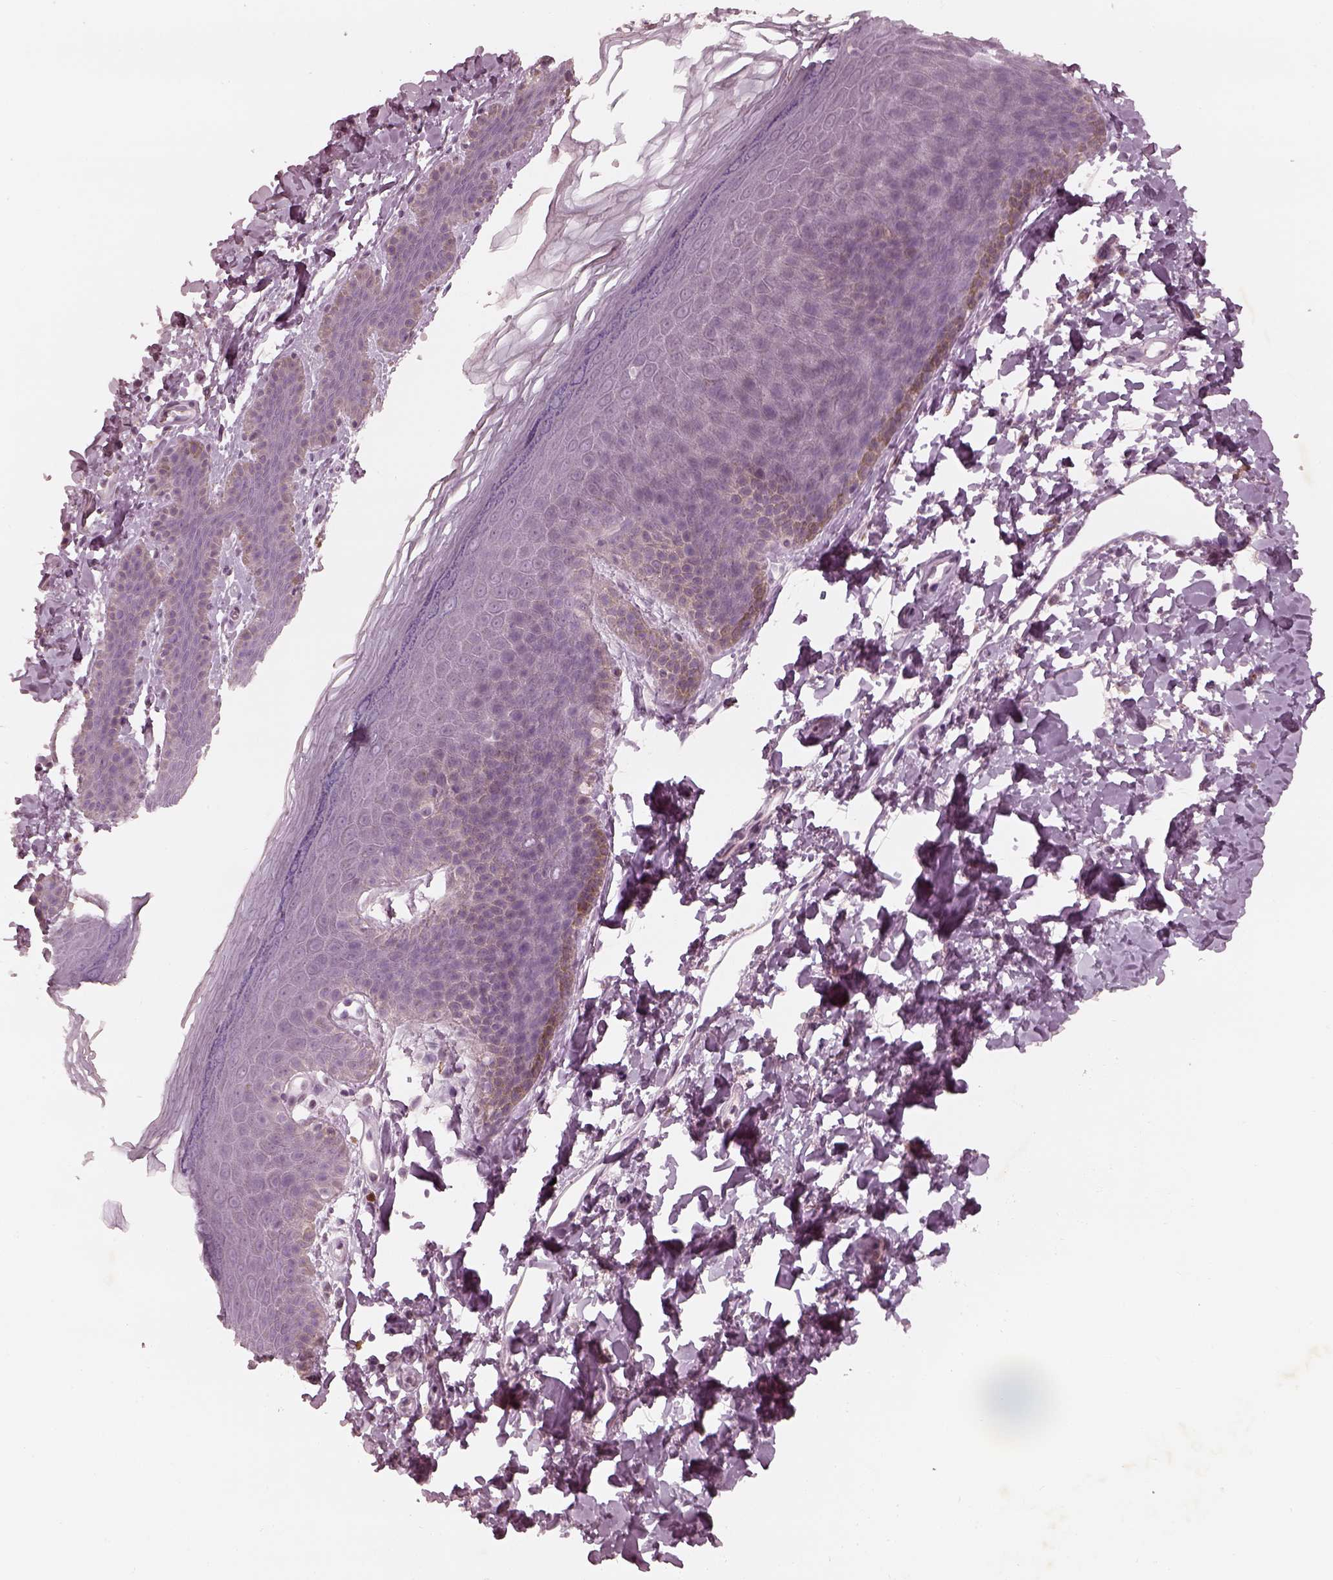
{"staining": {"intensity": "negative", "quantity": "none", "location": "none"}, "tissue": "skin", "cell_type": "Epidermal cells", "image_type": "normal", "snomed": [{"axis": "morphology", "description": "Normal tissue, NOS"}, {"axis": "topography", "description": "Anal"}], "caption": "Skin was stained to show a protein in brown. There is no significant expression in epidermal cells. (DAB (3,3'-diaminobenzidine) IHC visualized using brightfield microscopy, high magnification).", "gene": "ADRB3", "patient": {"sex": "male", "age": 53}}